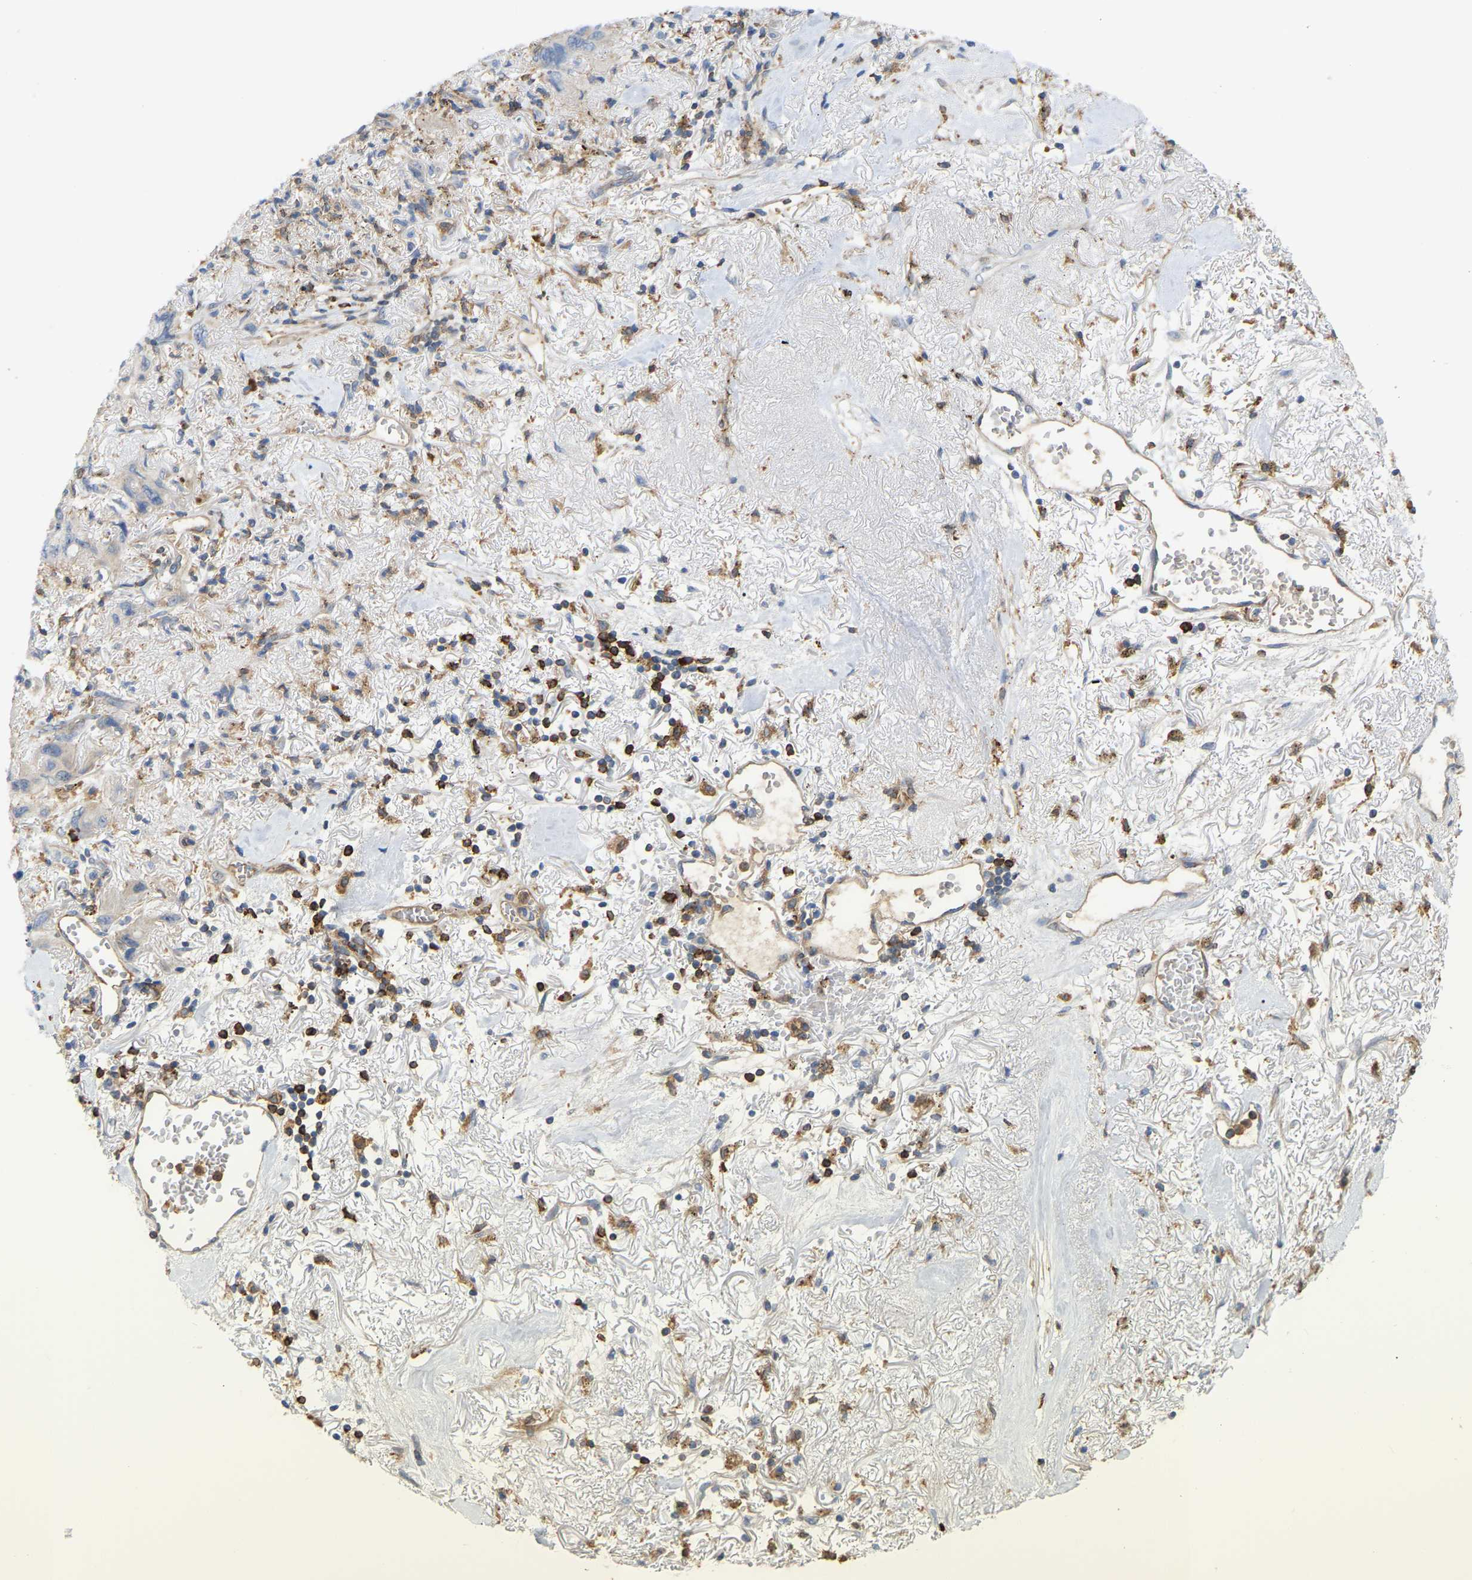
{"staining": {"intensity": "negative", "quantity": "none", "location": "none"}, "tissue": "lung cancer", "cell_type": "Tumor cells", "image_type": "cancer", "snomed": [{"axis": "morphology", "description": "Squamous cell carcinoma, NOS"}, {"axis": "topography", "description": "Lung"}], "caption": "IHC histopathology image of neoplastic tissue: squamous cell carcinoma (lung) stained with DAB reveals no significant protein positivity in tumor cells.", "gene": "PLCG2", "patient": {"sex": "female", "age": 73}}